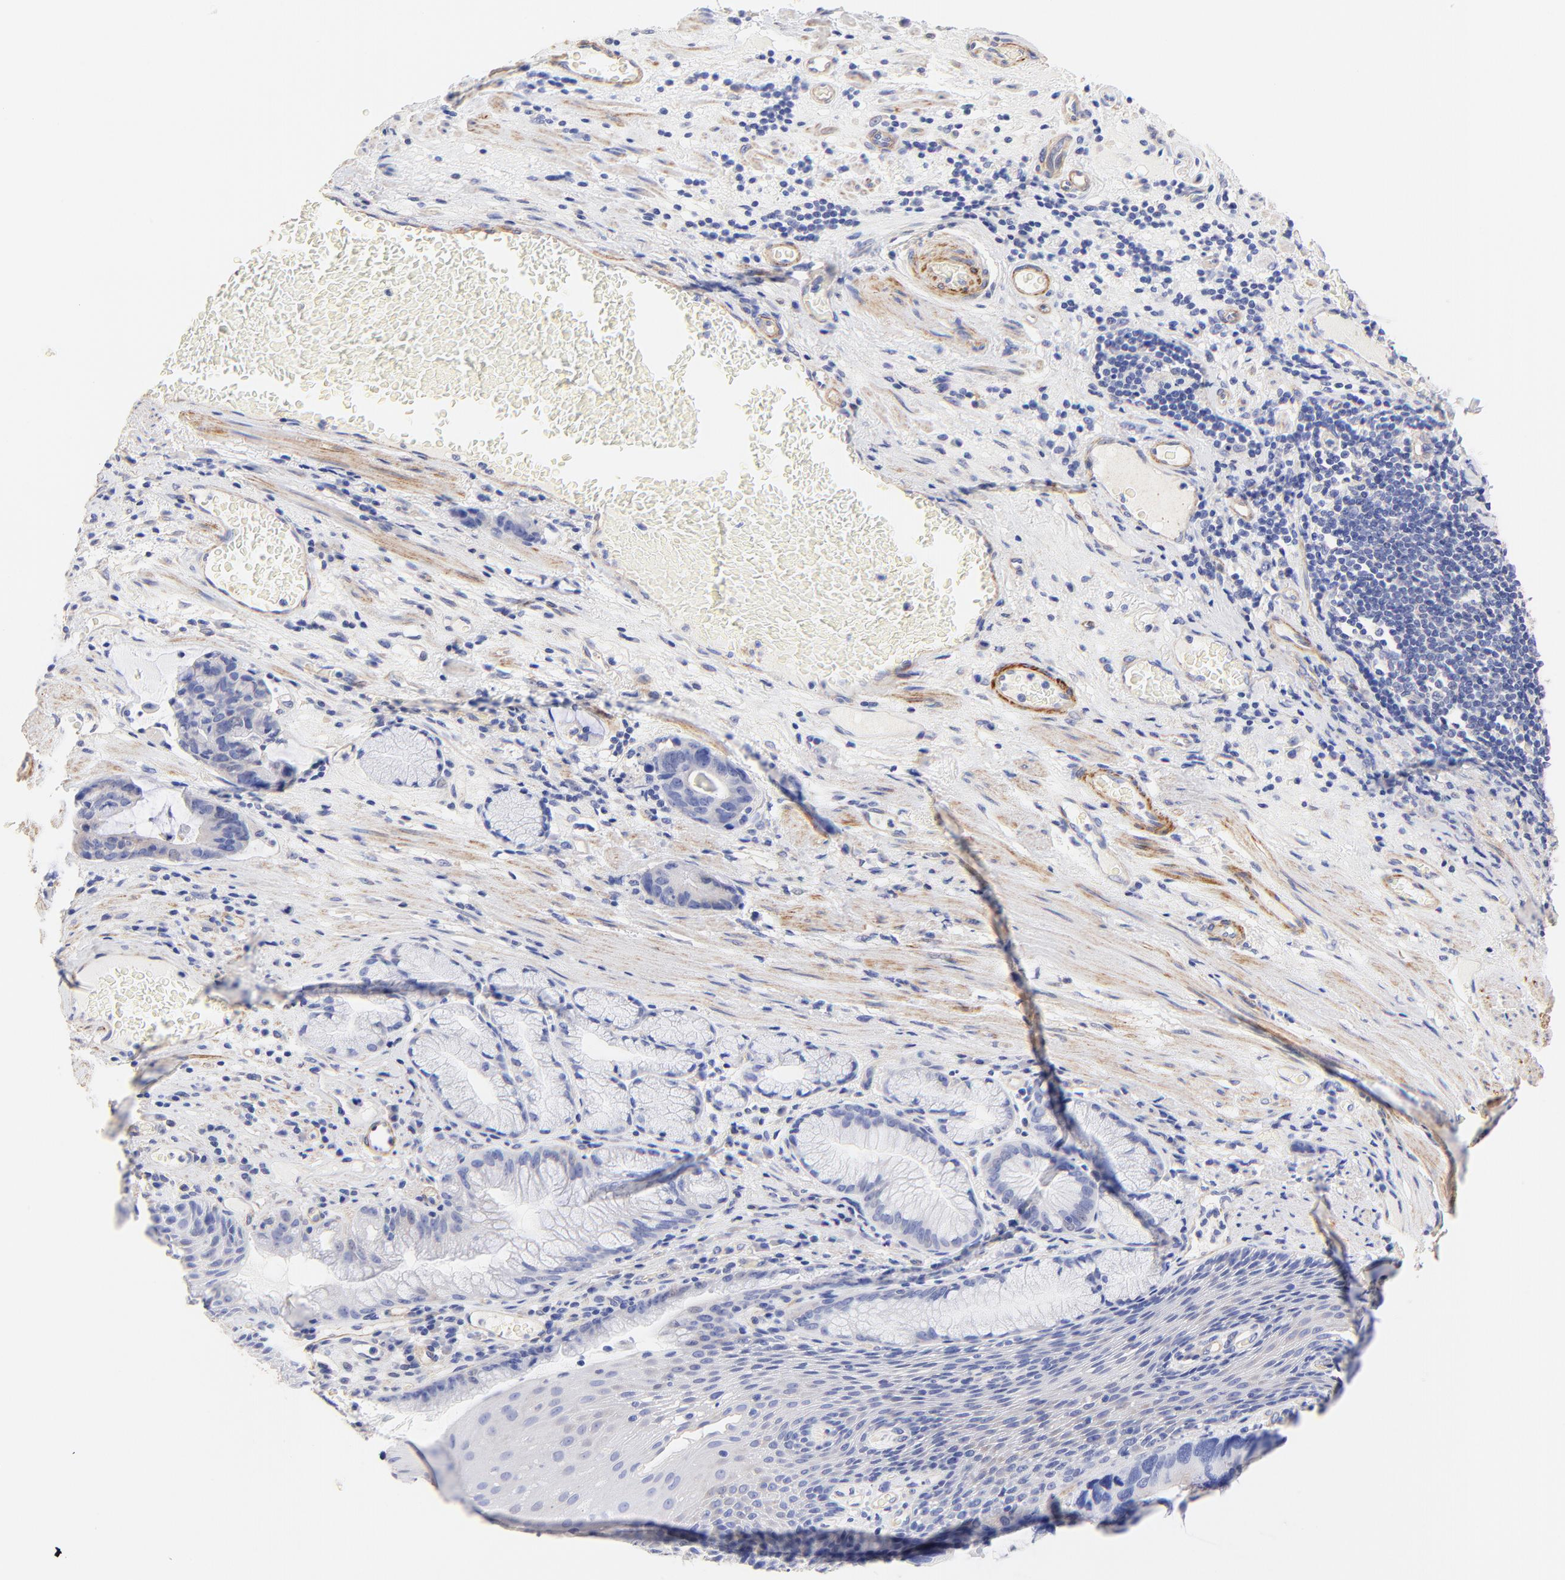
{"staining": {"intensity": "negative", "quantity": "none", "location": "none"}, "tissue": "stomach cancer", "cell_type": "Tumor cells", "image_type": "cancer", "snomed": [{"axis": "morphology", "description": "Adenocarcinoma, NOS"}, {"axis": "topography", "description": "Esophagus"}, {"axis": "topography", "description": "Stomach"}], "caption": "Tumor cells show no significant protein positivity in stomach cancer.", "gene": "ACTRT1", "patient": {"sex": "male", "age": 74}}